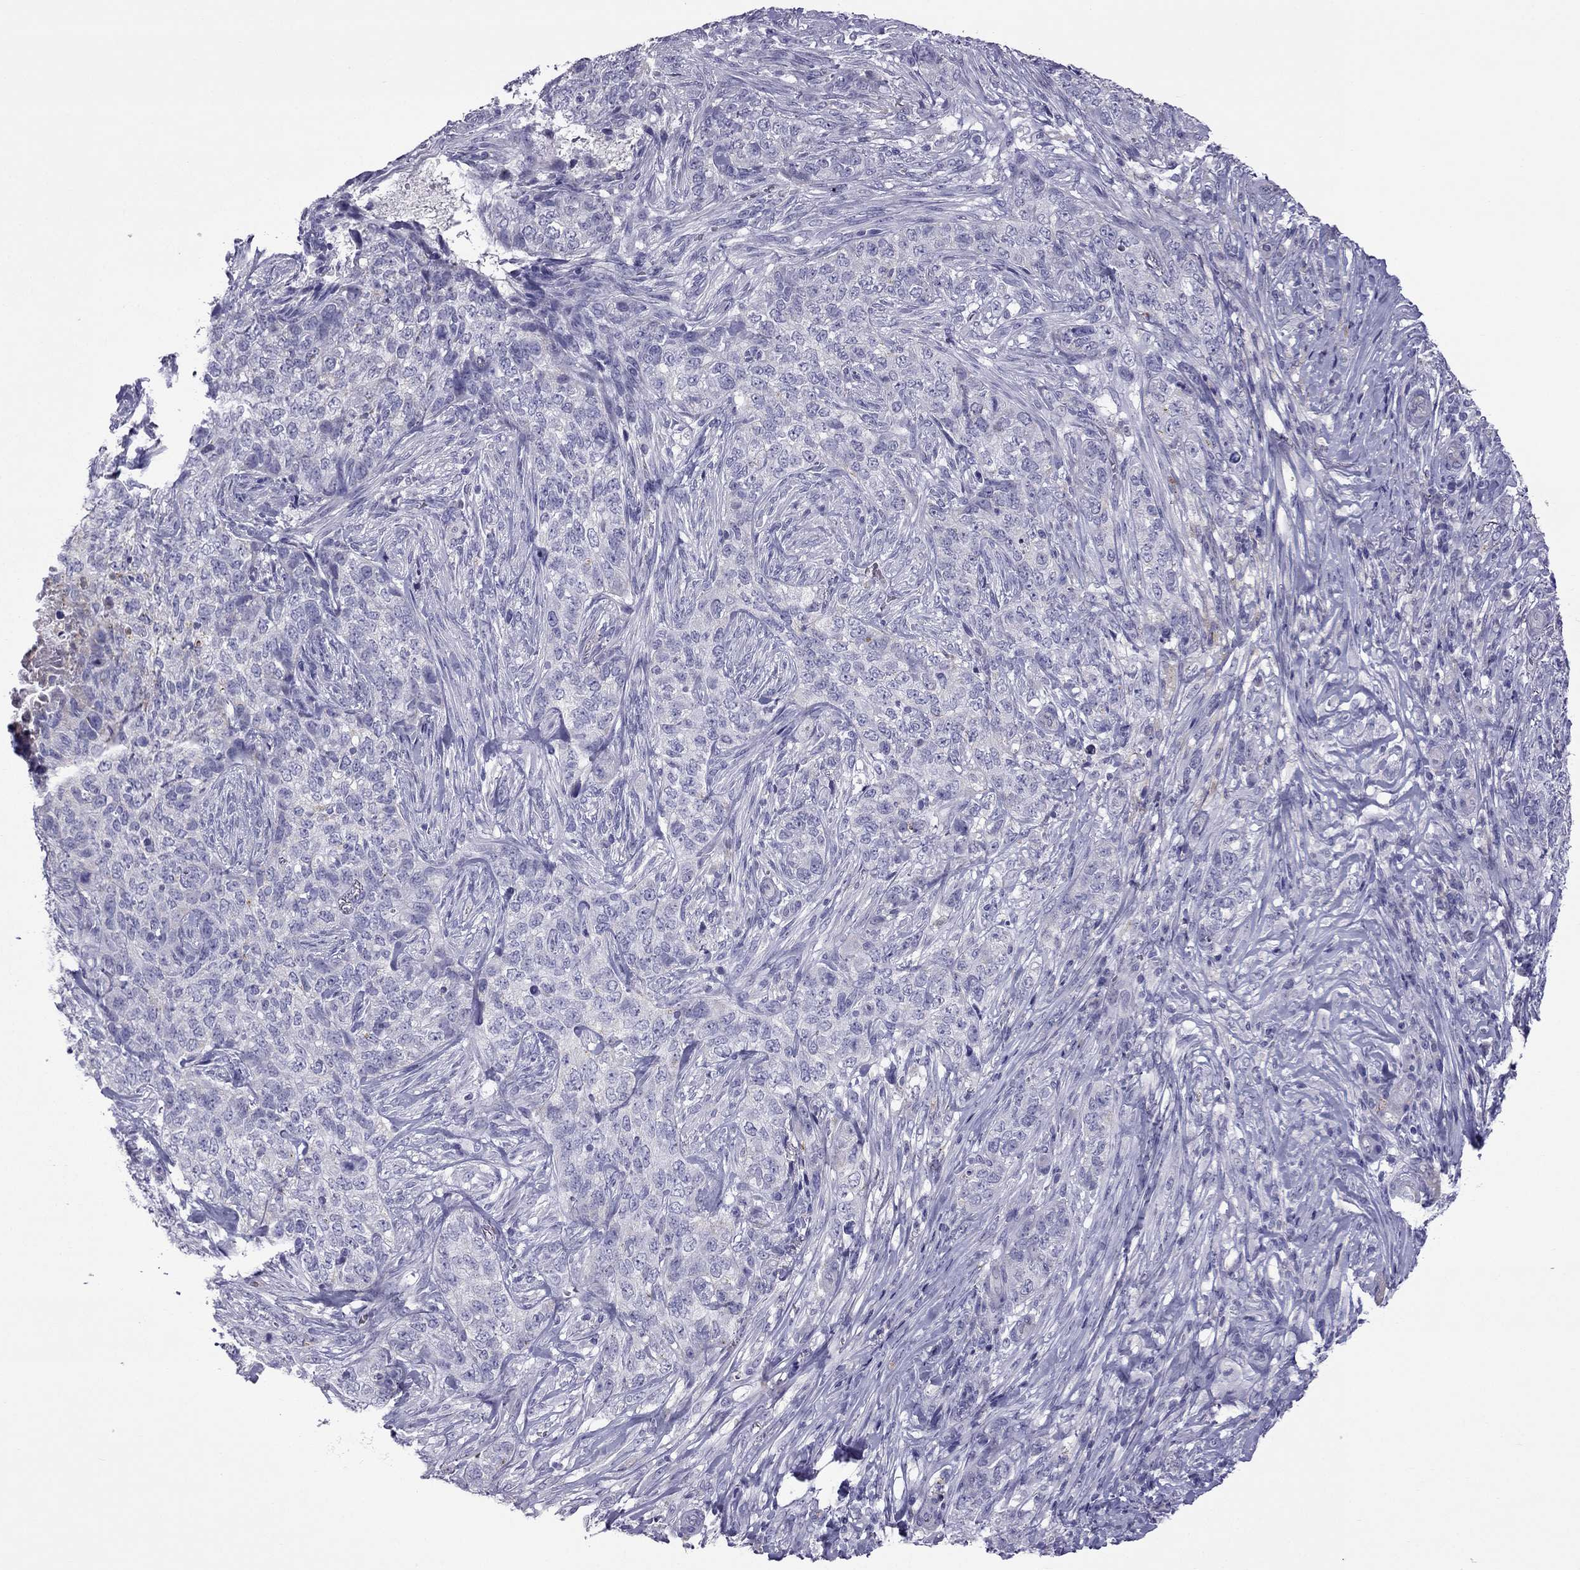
{"staining": {"intensity": "negative", "quantity": "none", "location": "none"}, "tissue": "skin cancer", "cell_type": "Tumor cells", "image_type": "cancer", "snomed": [{"axis": "morphology", "description": "Basal cell carcinoma"}, {"axis": "topography", "description": "Skin"}], "caption": "High power microscopy image of an IHC micrograph of skin cancer, revealing no significant positivity in tumor cells. (Brightfield microscopy of DAB (3,3'-diaminobenzidine) immunohistochemistry (IHC) at high magnification).", "gene": "STOML3", "patient": {"sex": "female", "age": 69}}